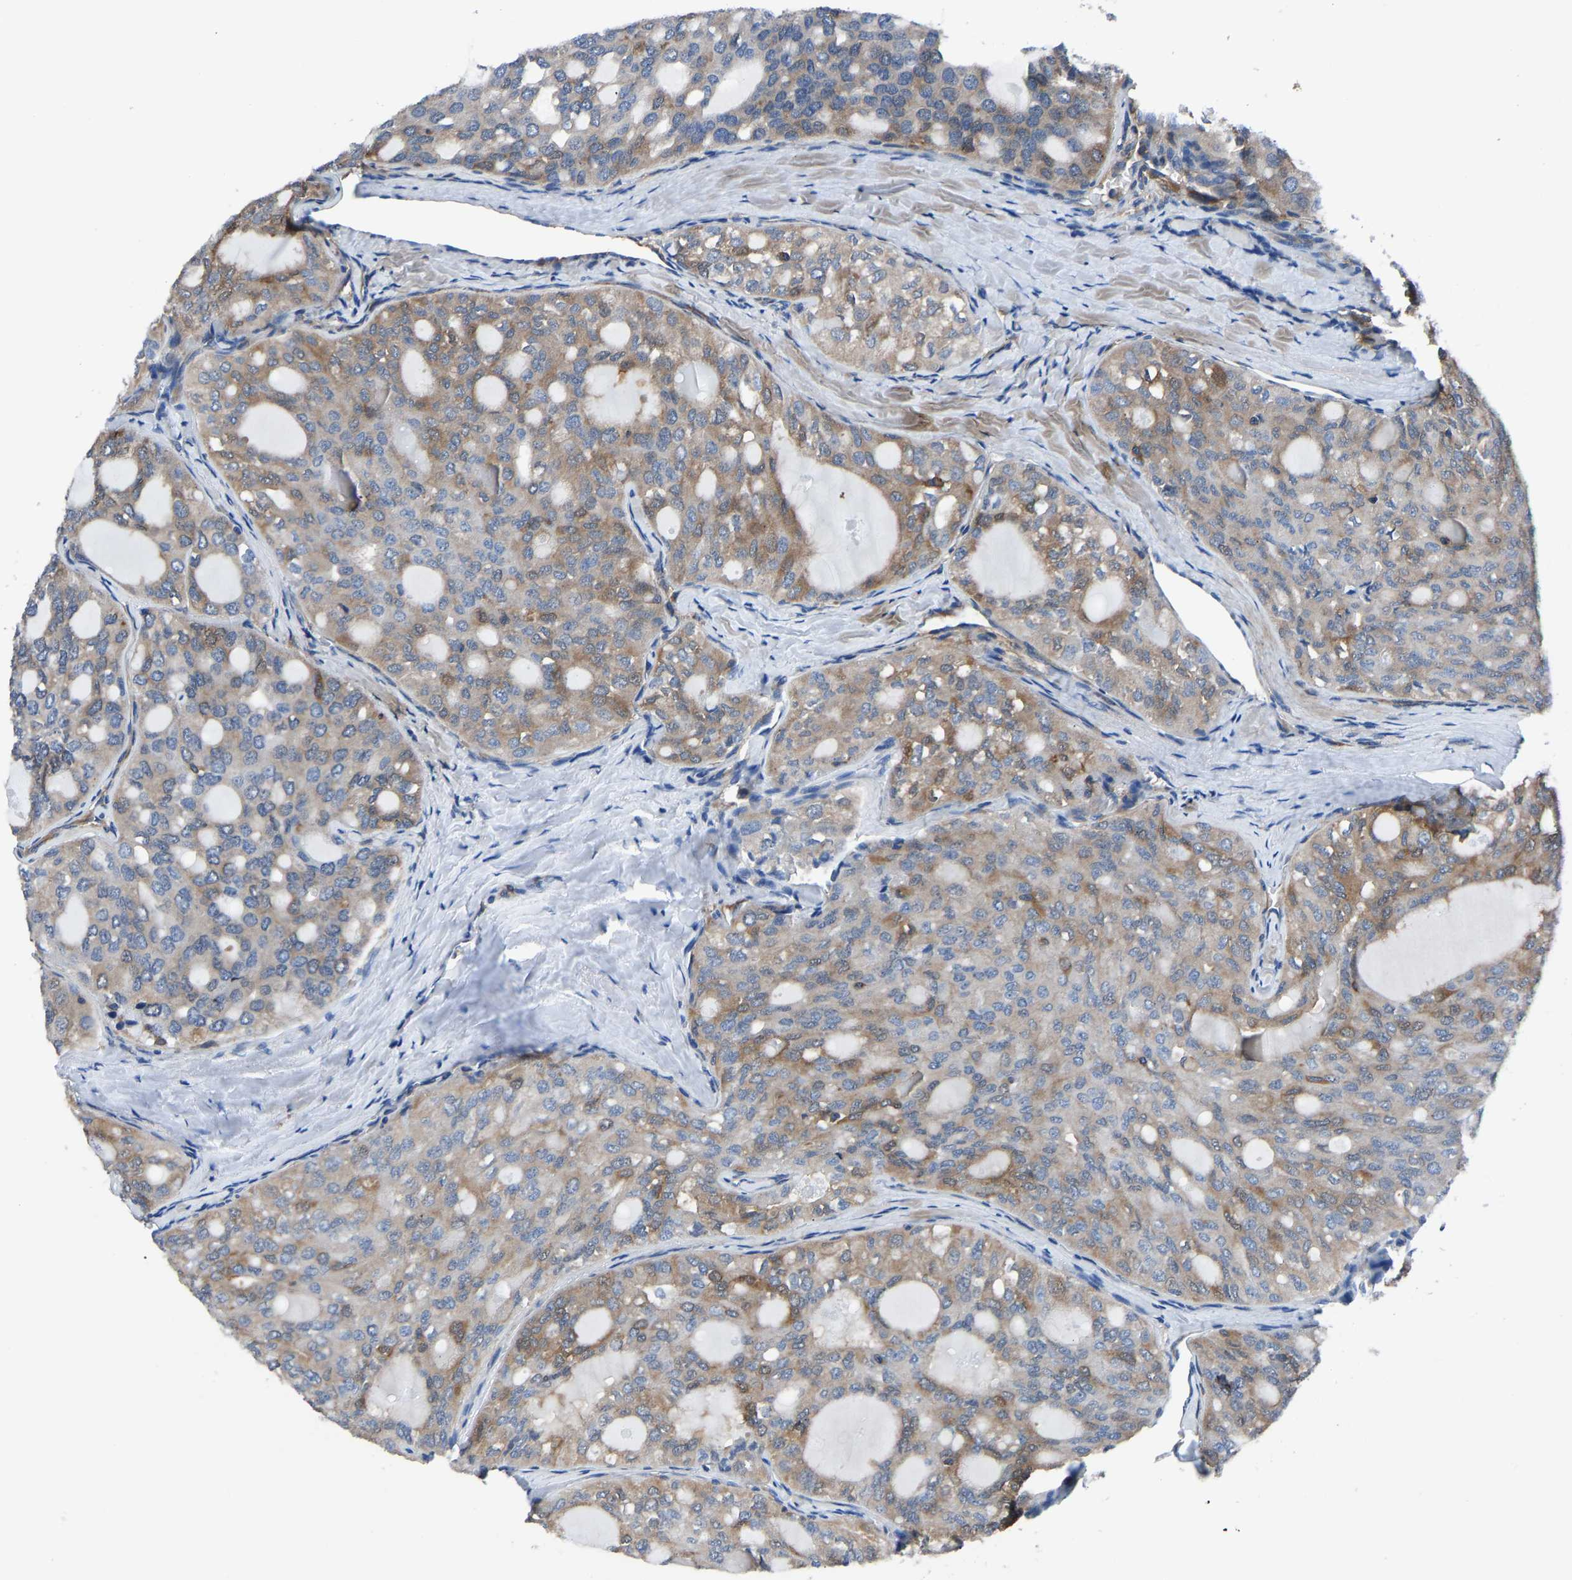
{"staining": {"intensity": "moderate", "quantity": ">75%", "location": "cytoplasmic/membranous"}, "tissue": "thyroid cancer", "cell_type": "Tumor cells", "image_type": "cancer", "snomed": [{"axis": "morphology", "description": "Follicular adenoma carcinoma, NOS"}, {"axis": "topography", "description": "Thyroid gland"}], "caption": "Tumor cells demonstrate moderate cytoplasmic/membranous staining in about >75% of cells in follicular adenoma carcinoma (thyroid).", "gene": "PRKAR1A", "patient": {"sex": "male", "age": 75}}